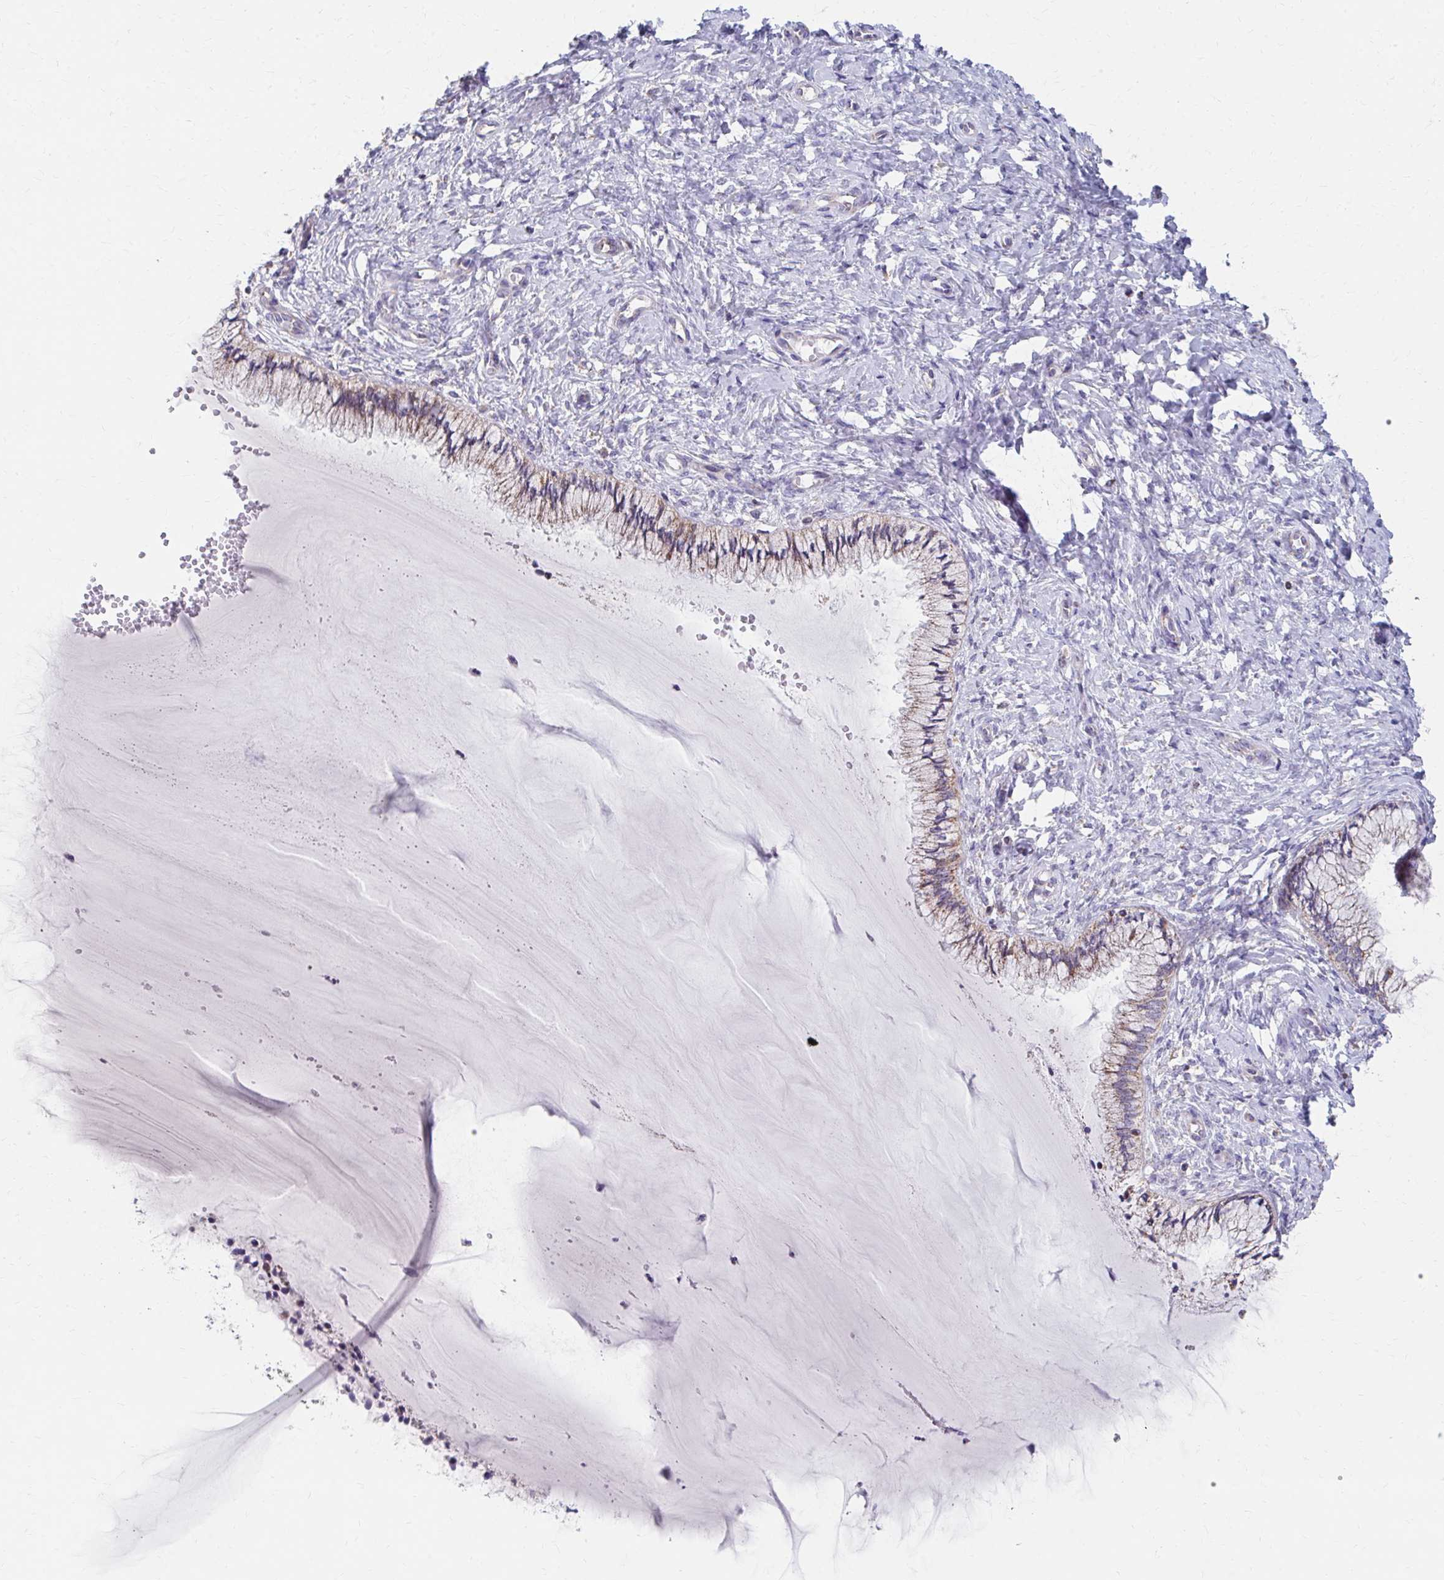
{"staining": {"intensity": "weak", "quantity": "25%-75%", "location": "cytoplasmic/membranous"}, "tissue": "cervix", "cell_type": "Glandular cells", "image_type": "normal", "snomed": [{"axis": "morphology", "description": "Normal tissue, NOS"}, {"axis": "topography", "description": "Cervix"}], "caption": "Cervix stained with DAB immunohistochemistry displays low levels of weak cytoplasmic/membranous staining in approximately 25%-75% of glandular cells. (Brightfield microscopy of DAB IHC at high magnification).", "gene": "RCC1L", "patient": {"sex": "female", "age": 37}}